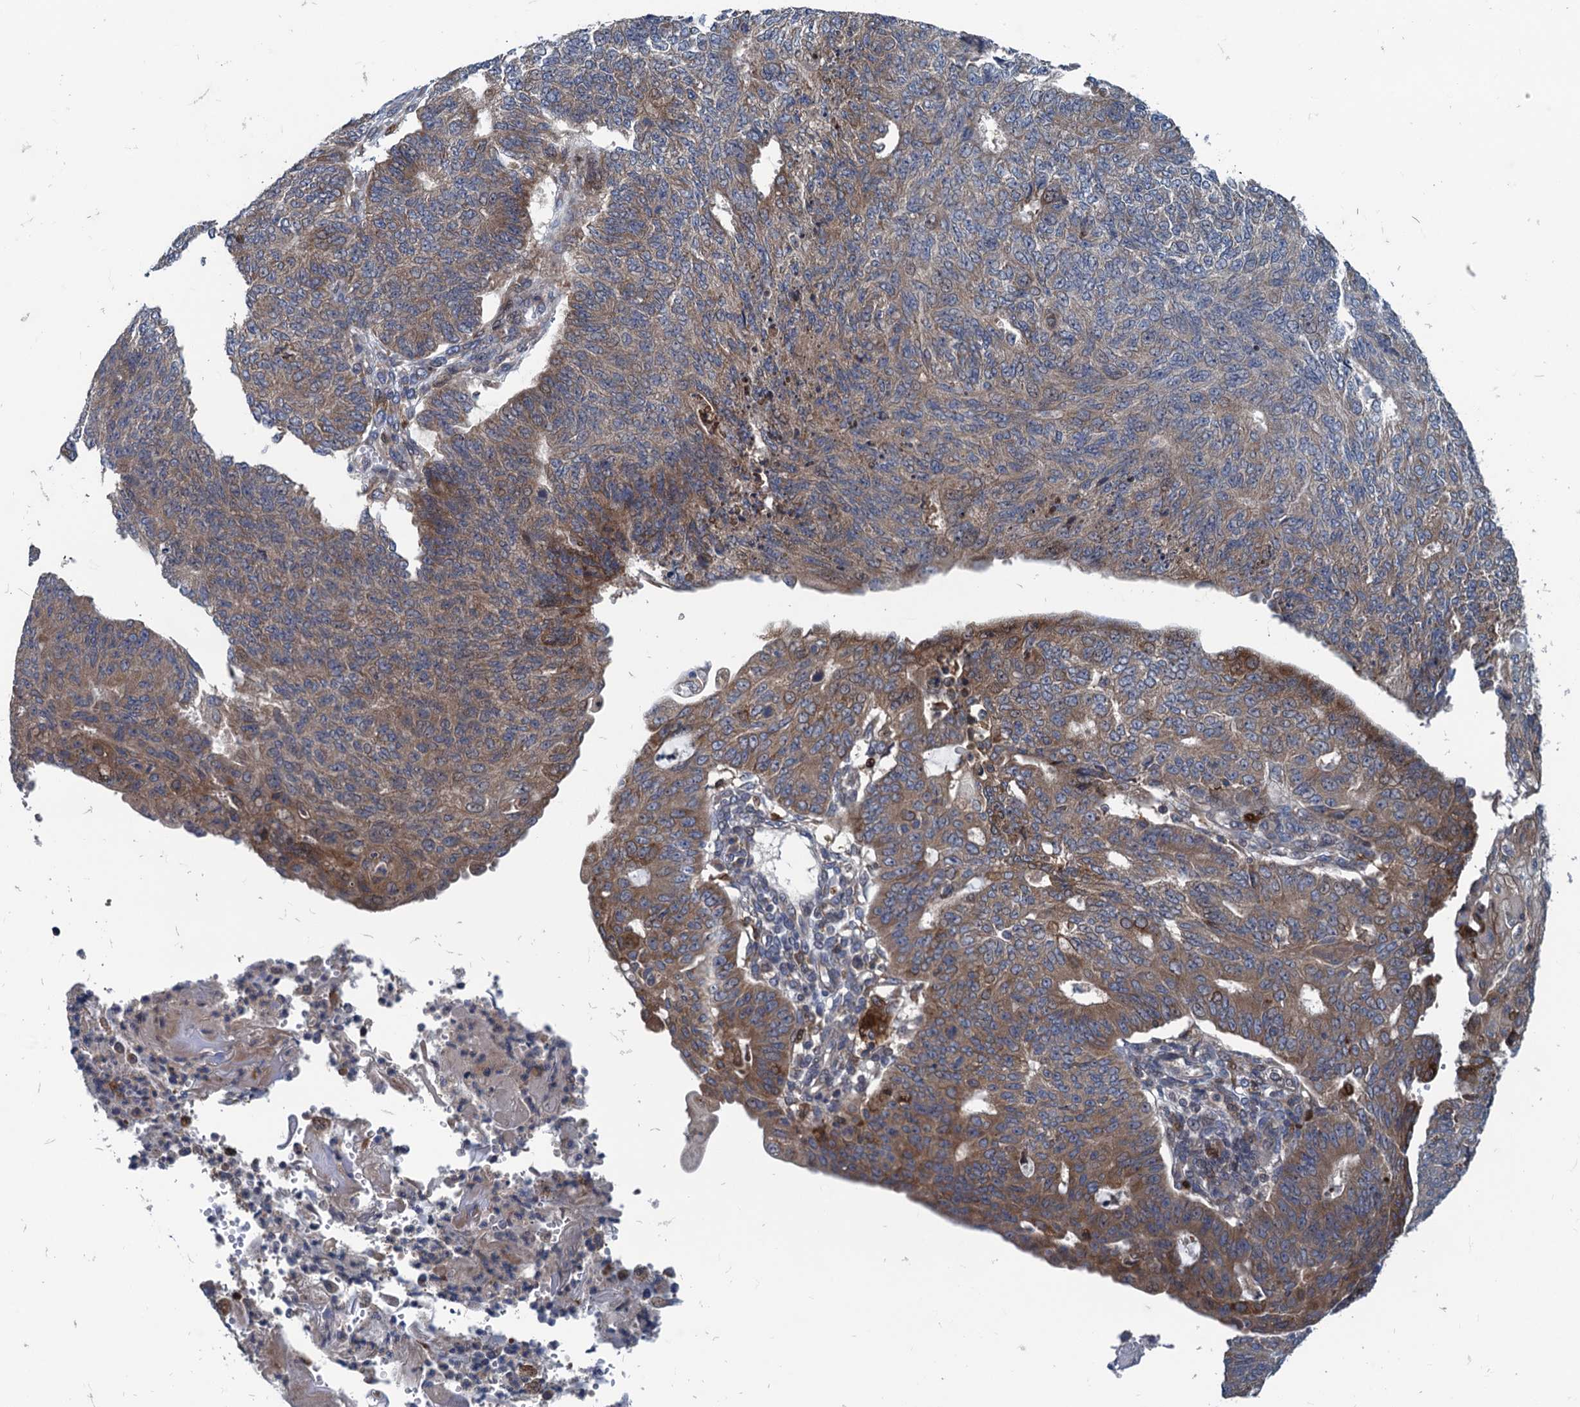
{"staining": {"intensity": "moderate", "quantity": "25%-75%", "location": "cytoplasmic/membranous"}, "tissue": "endometrial cancer", "cell_type": "Tumor cells", "image_type": "cancer", "snomed": [{"axis": "morphology", "description": "Adenocarcinoma, NOS"}, {"axis": "topography", "description": "Endometrium"}], "caption": "Tumor cells reveal moderate cytoplasmic/membranous positivity in approximately 25%-75% of cells in endometrial cancer.", "gene": "CNTN5", "patient": {"sex": "female", "age": 32}}